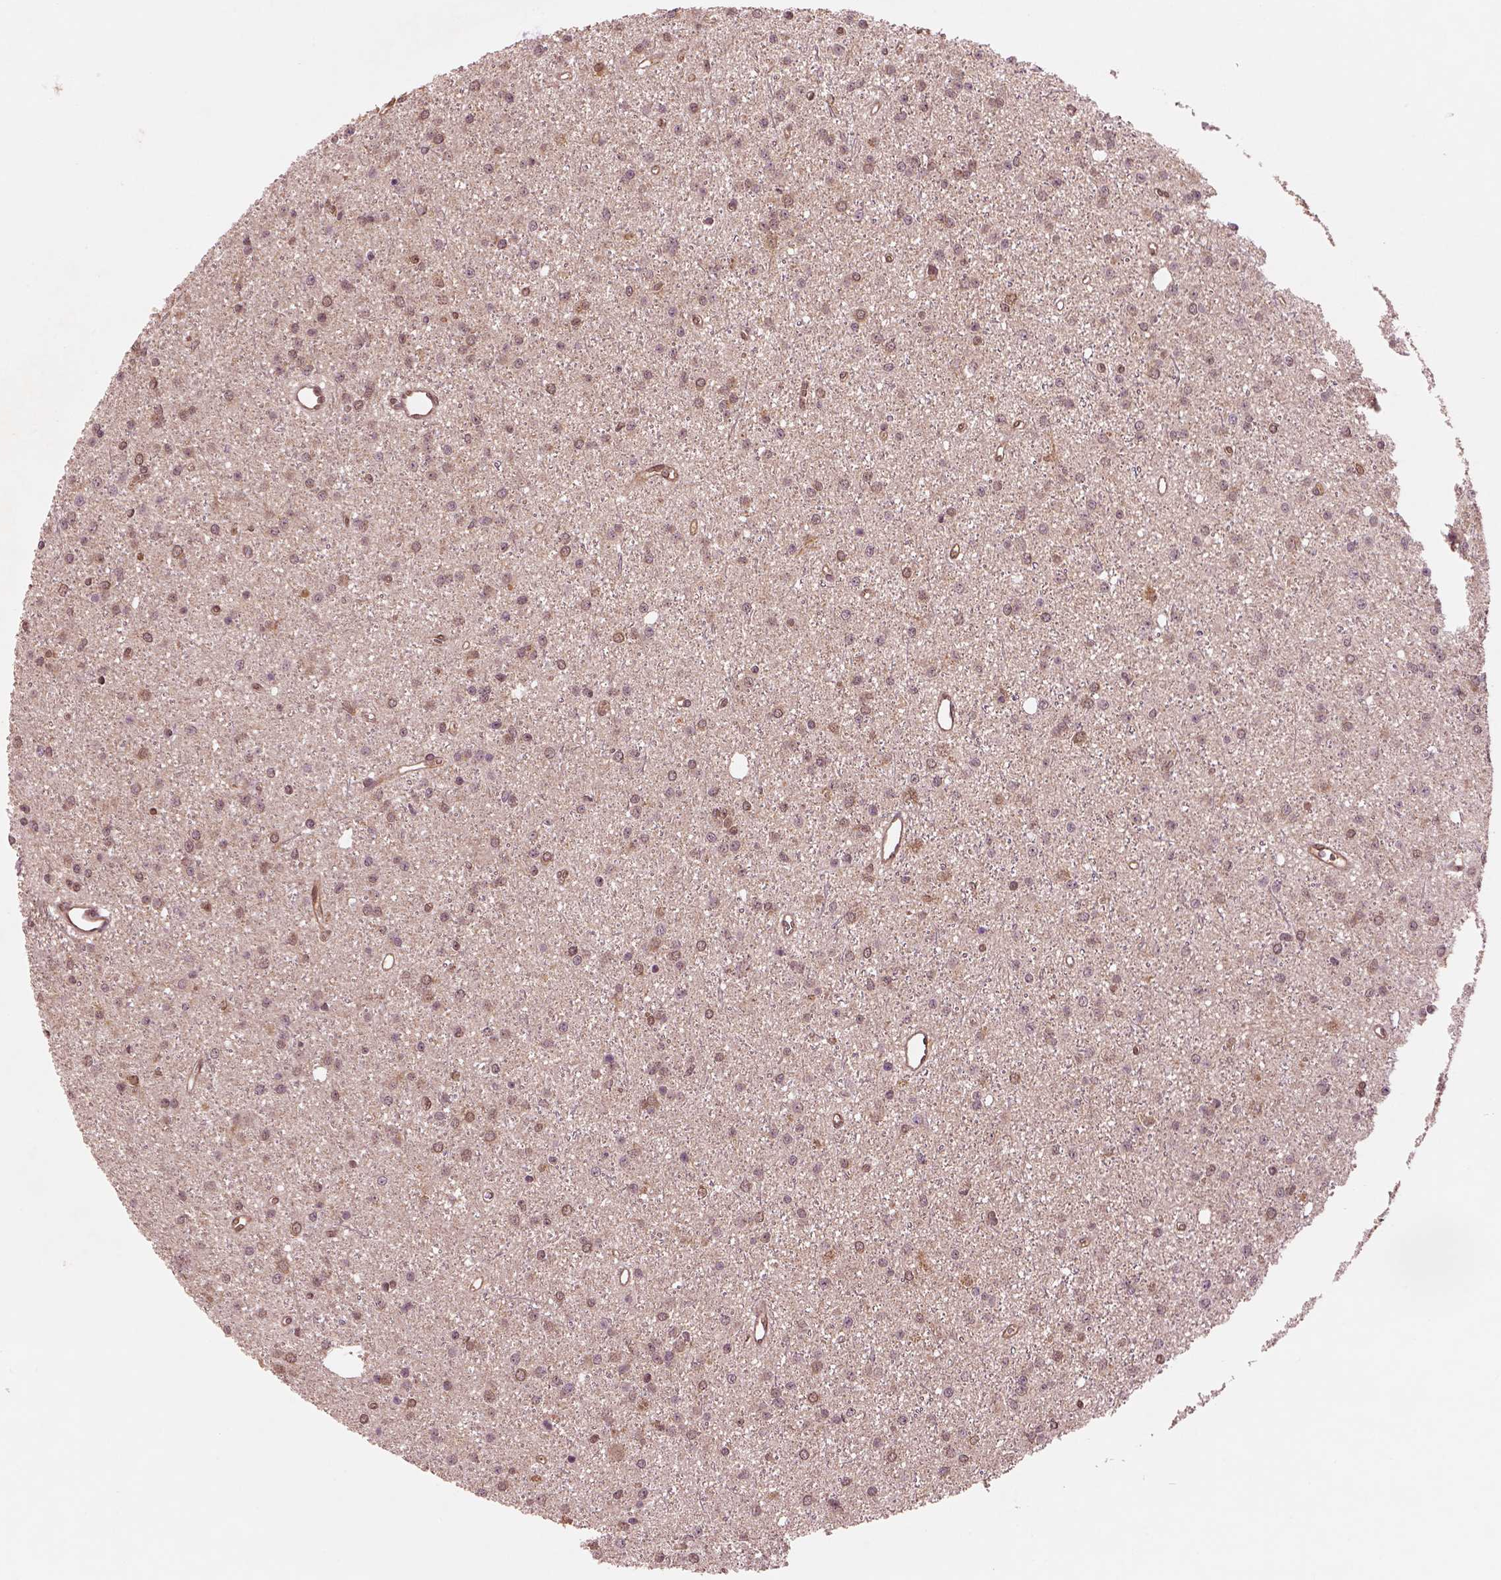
{"staining": {"intensity": "moderate", "quantity": "25%-75%", "location": "cytoplasmic/membranous"}, "tissue": "glioma", "cell_type": "Tumor cells", "image_type": "cancer", "snomed": [{"axis": "morphology", "description": "Glioma, malignant, Low grade"}, {"axis": "topography", "description": "Brain"}], "caption": "Malignant glioma (low-grade) stained with immunohistochemistry reveals moderate cytoplasmic/membranous staining in approximately 25%-75% of tumor cells.", "gene": "MDP1", "patient": {"sex": "male", "age": 27}}